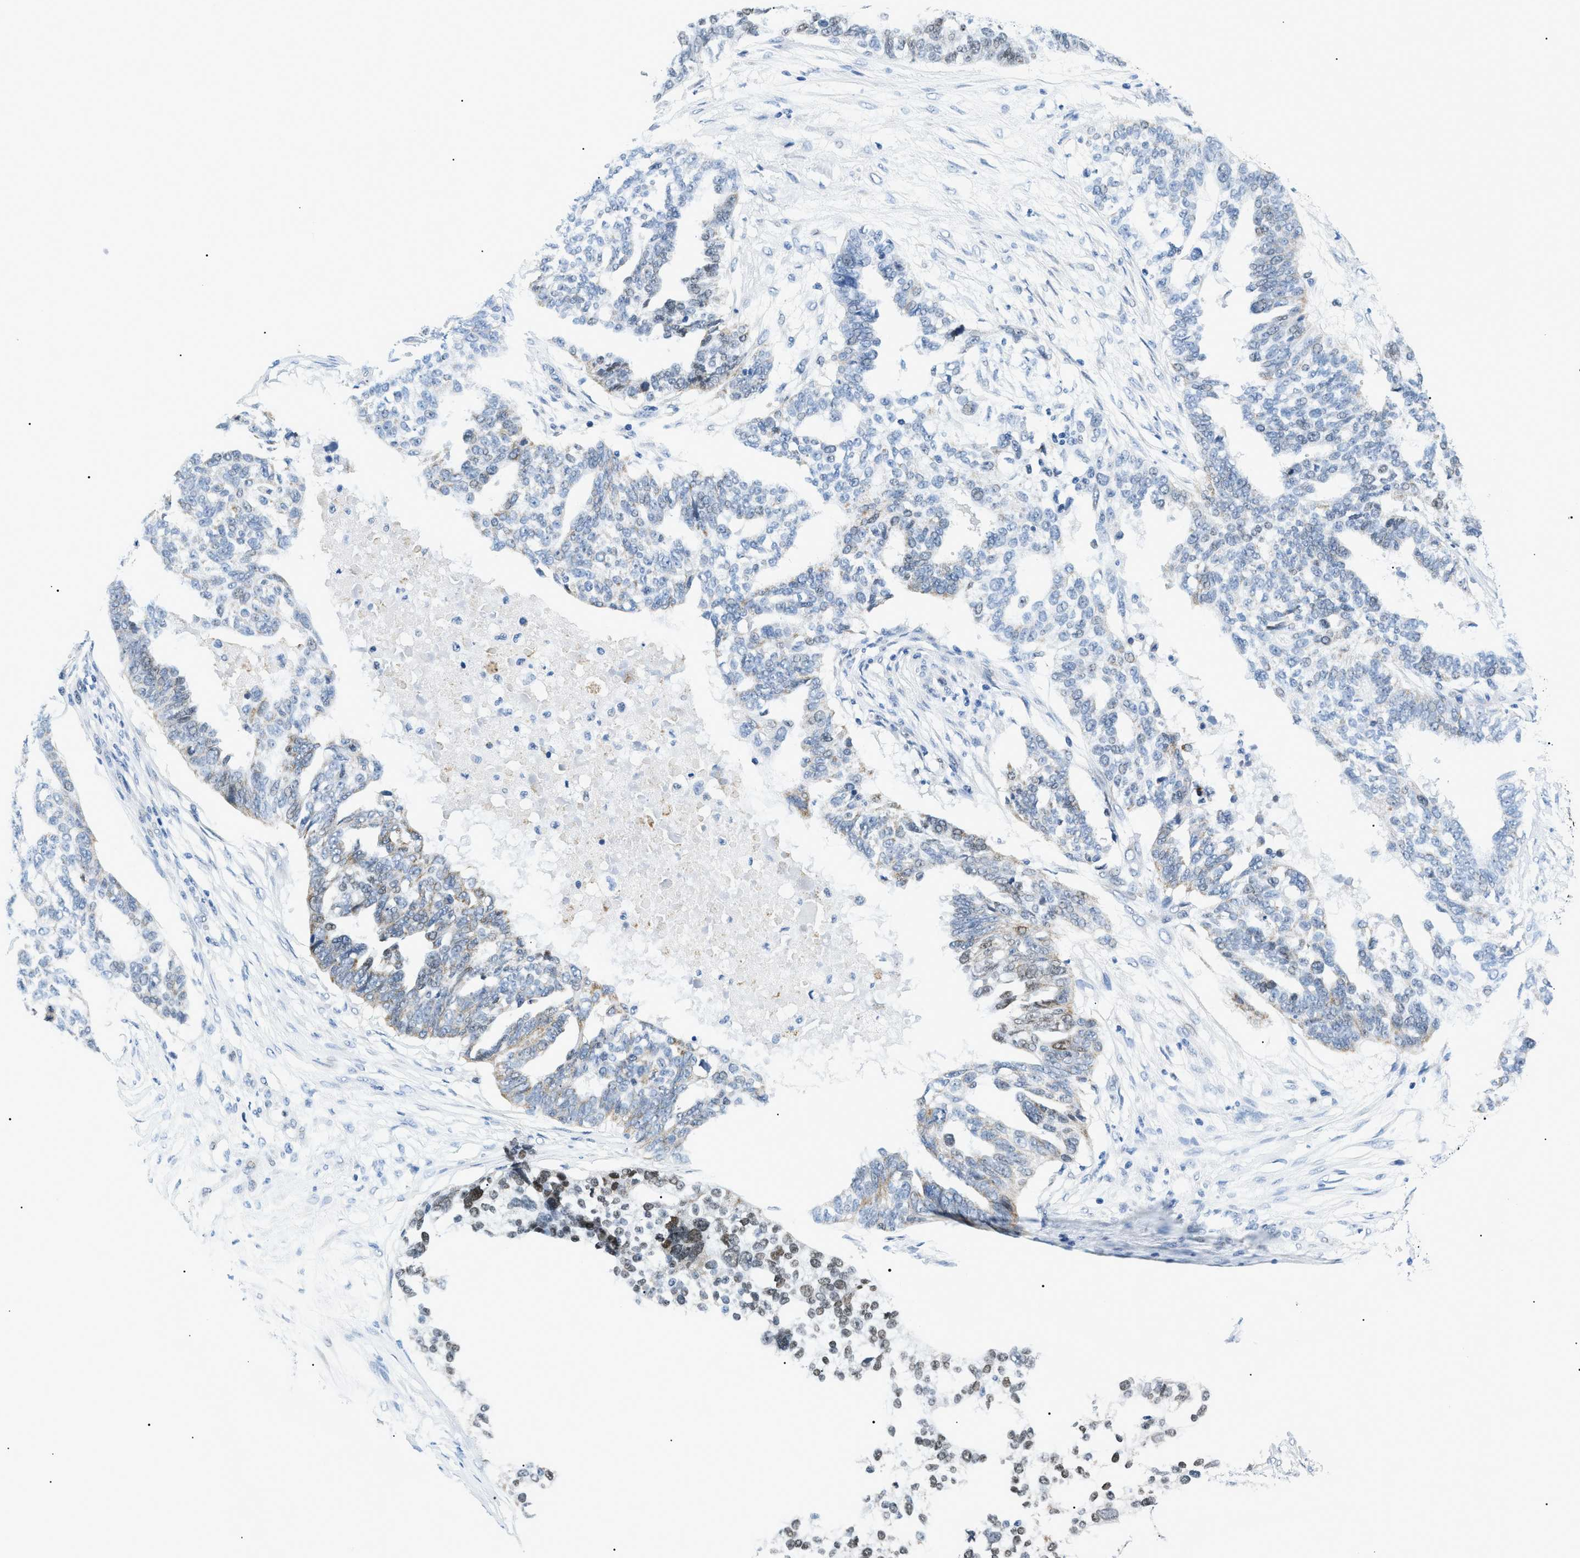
{"staining": {"intensity": "weak", "quantity": "25%-75%", "location": "cytoplasmic/membranous,nuclear"}, "tissue": "ovarian cancer", "cell_type": "Tumor cells", "image_type": "cancer", "snomed": [{"axis": "morphology", "description": "Cystadenocarcinoma, serous, NOS"}, {"axis": "topography", "description": "Ovary"}], "caption": "A high-resolution image shows immunohistochemistry (IHC) staining of ovarian cancer (serous cystadenocarcinoma), which demonstrates weak cytoplasmic/membranous and nuclear staining in about 25%-75% of tumor cells.", "gene": "SMARCC1", "patient": {"sex": "female", "age": 59}}